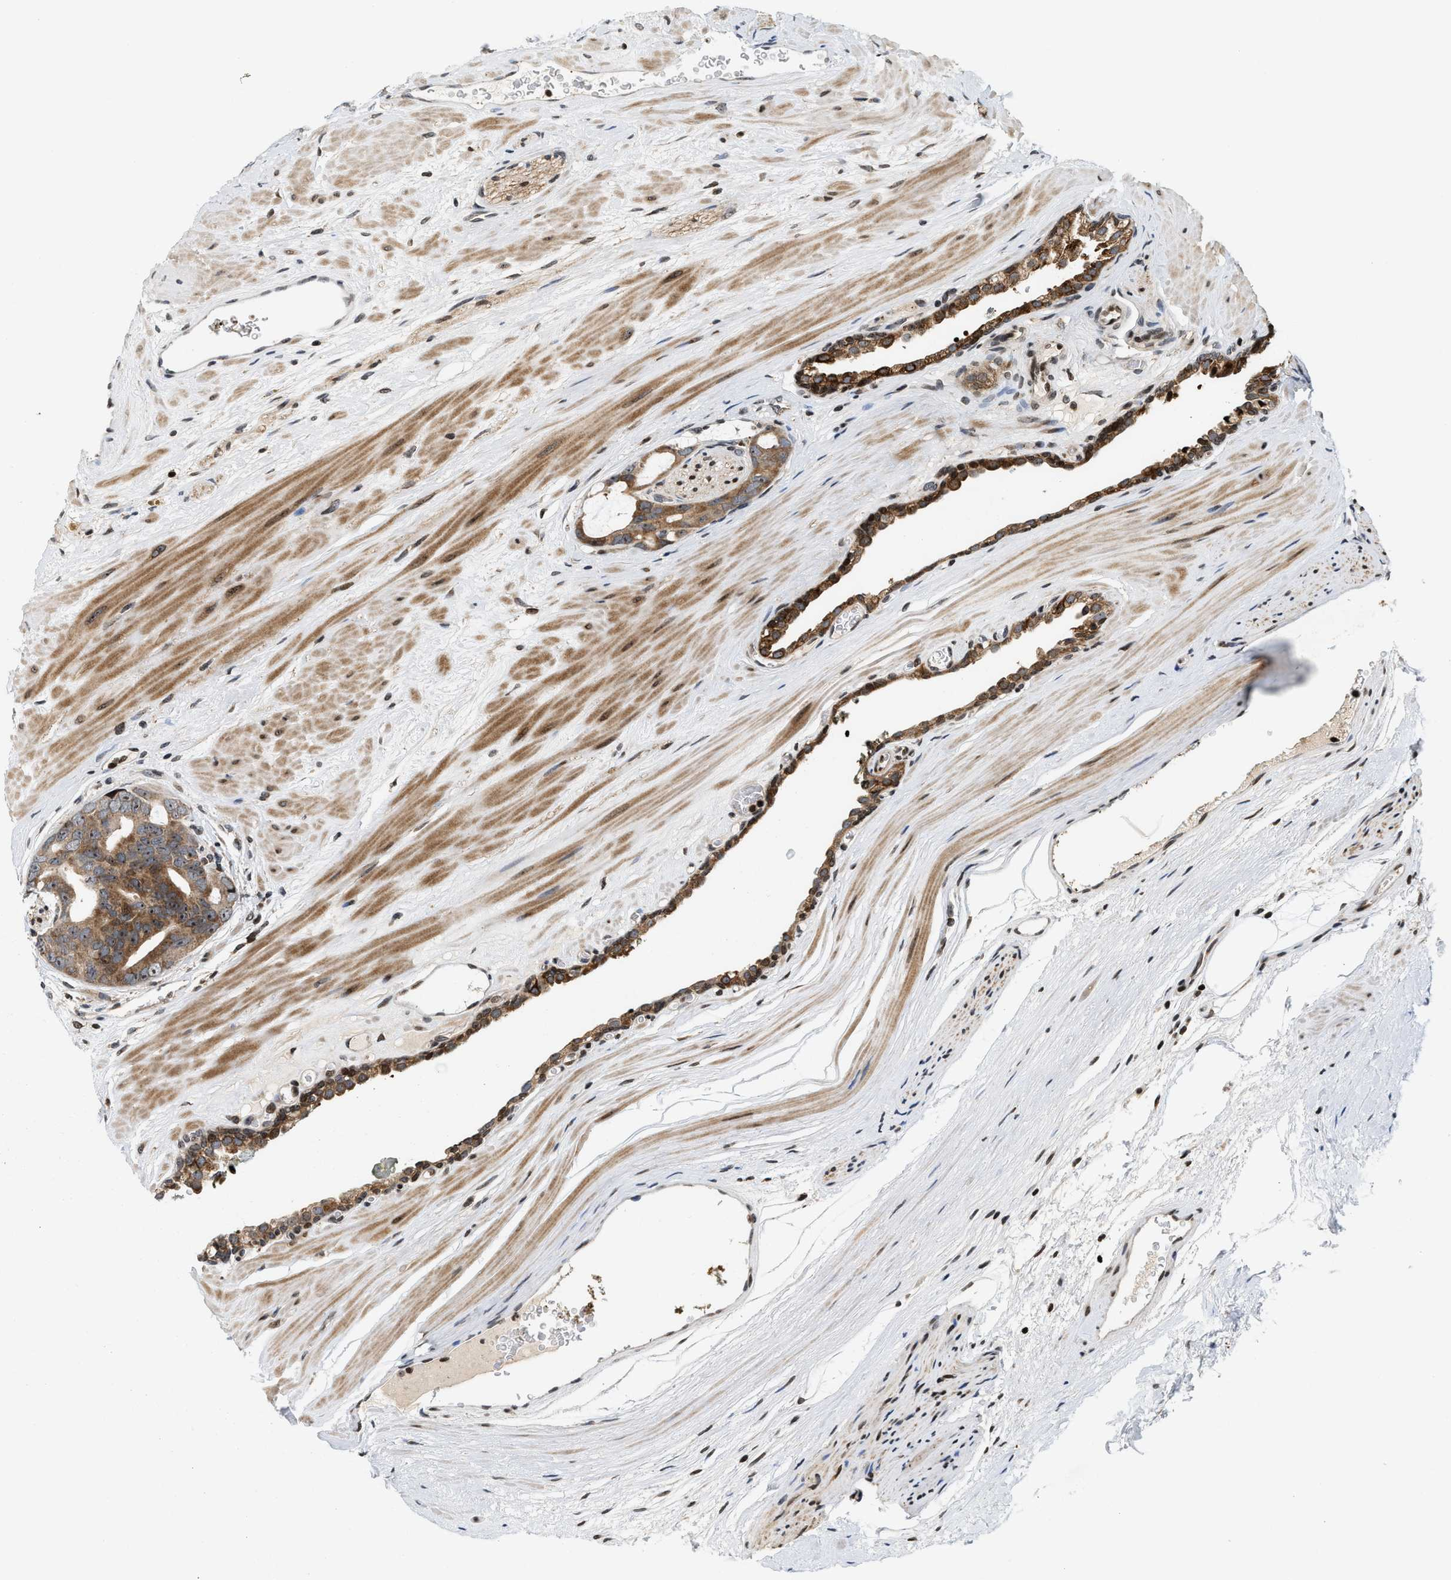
{"staining": {"intensity": "moderate", "quantity": ">75%", "location": "cytoplasmic/membranous,nuclear"}, "tissue": "prostate cancer", "cell_type": "Tumor cells", "image_type": "cancer", "snomed": [{"axis": "morphology", "description": "Adenocarcinoma, Medium grade"}, {"axis": "topography", "description": "Prostate"}], "caption": "Immunohistochemistry (DAB (3,3'-diaminobenzidine)) staining of human prostate adenocarcinoma (medium-grade) demonstrates moderate cytoplasmic/membranous and nuclear protein staining in about >75% of tumor cells.", "gene": "PDZD2", "patient": {"sex": "male", "age": 53}}